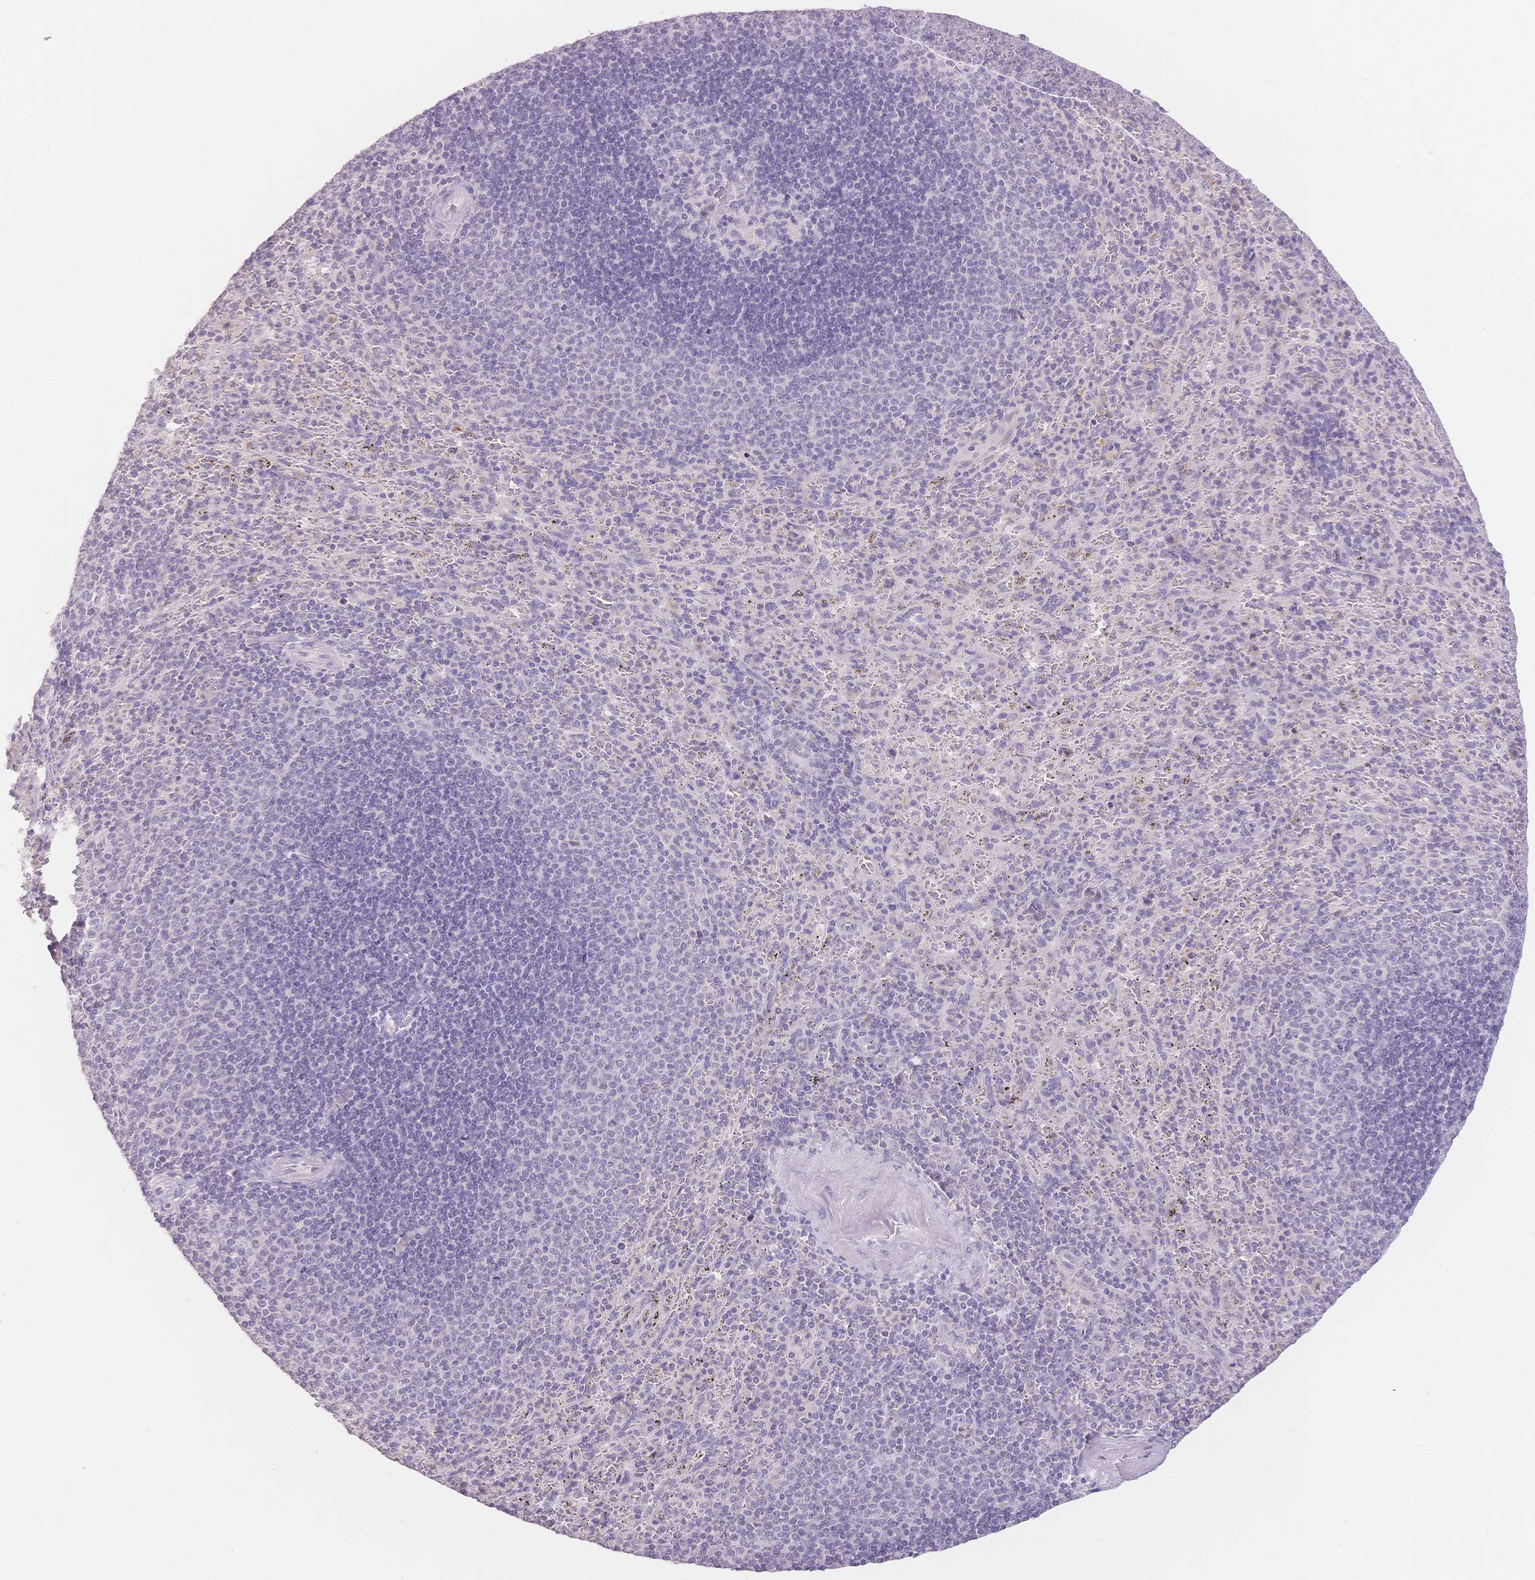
{"staining": {"intensity": "negative", "quantity": "none", "location": "none"}, "tissue": "spleen", "cell_type": "Cells in red pulp", "image_type": "normal", "snomed": [{"axis": "morphology", "description": "Normal tissue, NOS"}, {"axis": "topography", "description": "Spleen"}], "caption": "Image shows no protein staining in cells in red pulp of unremarkable spleen.", "gene": "SUV39H2", "patient": {"sex": "male", "age": 57}}